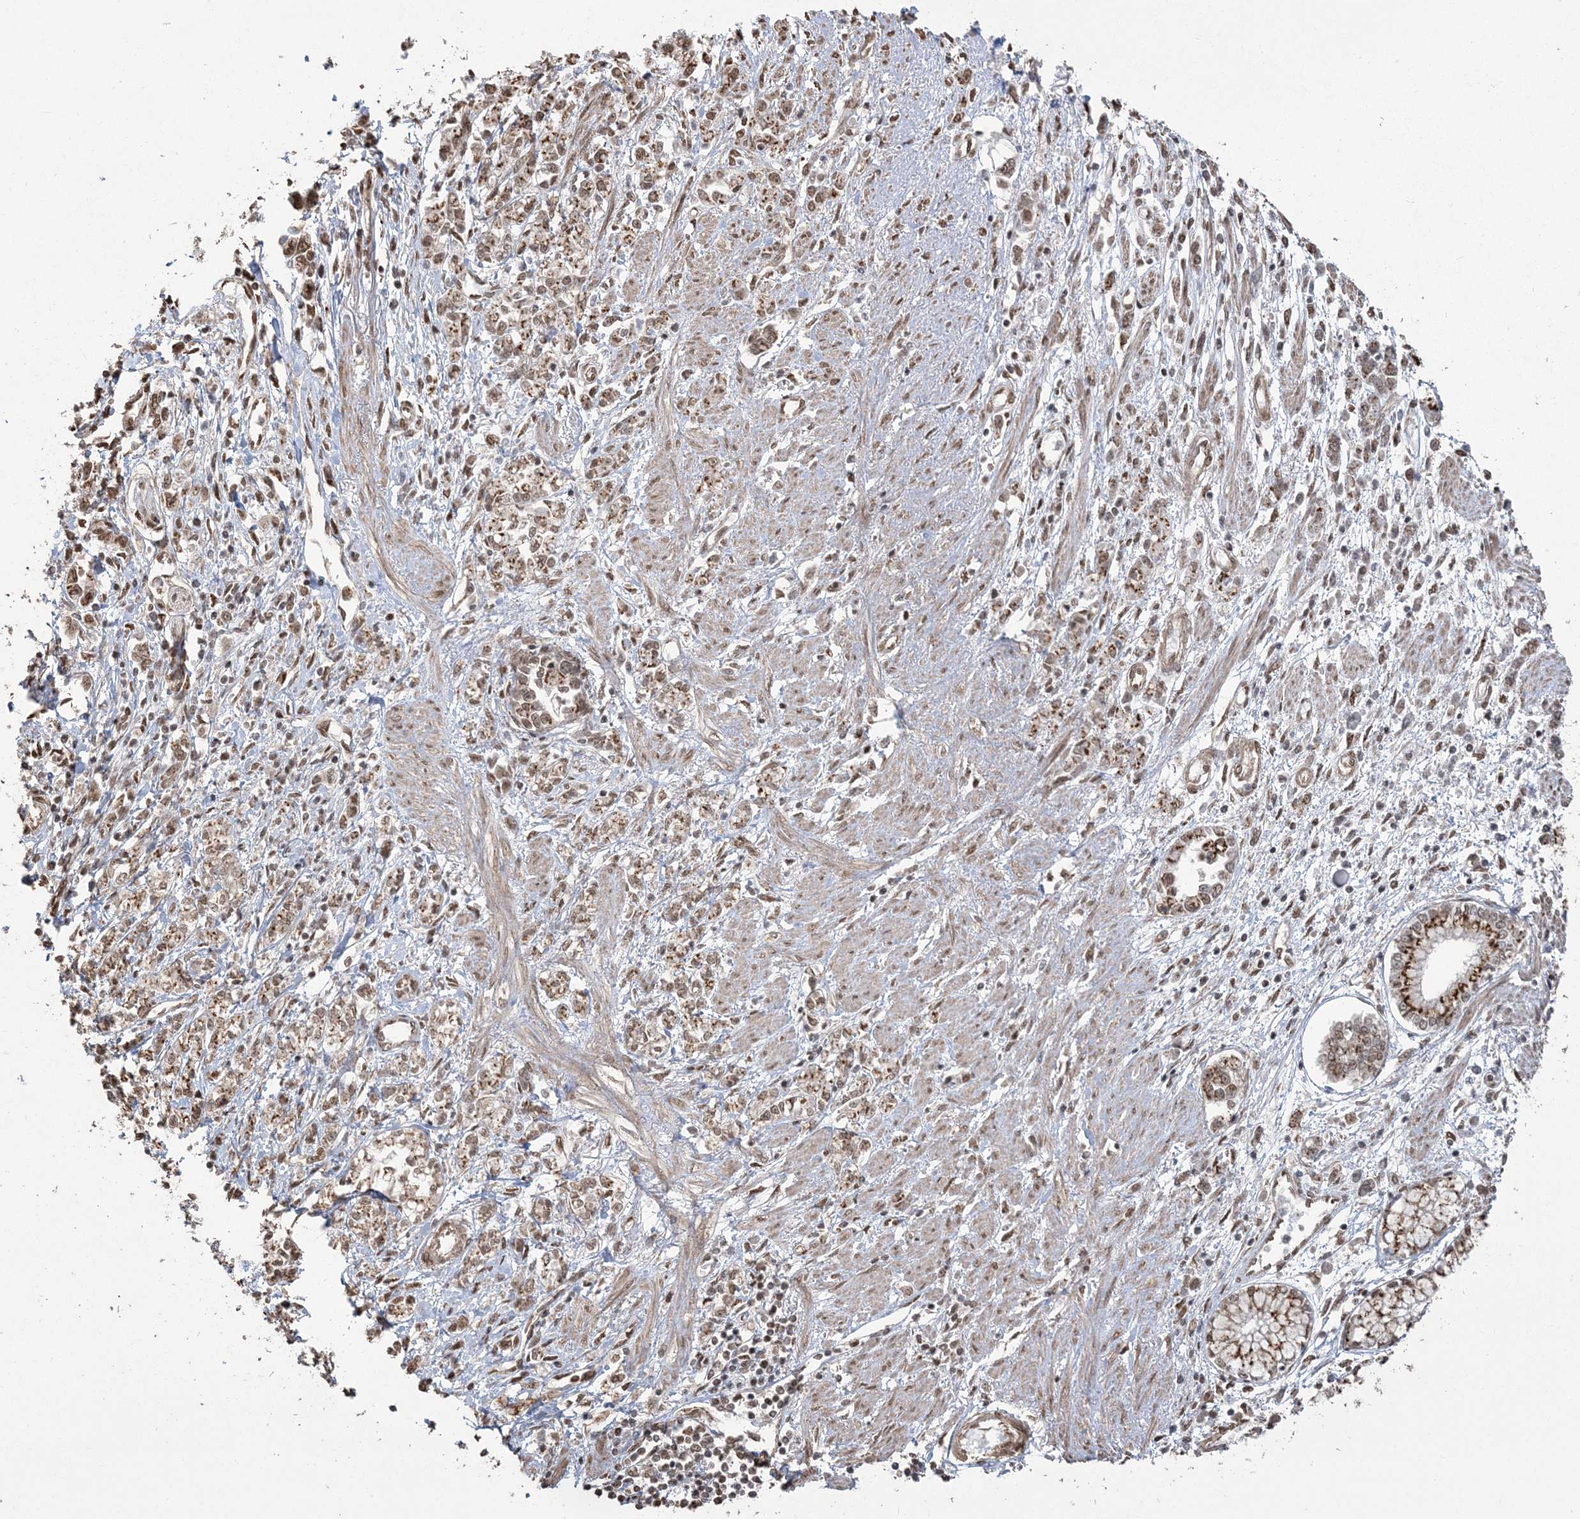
{"staining": {"intensity": "moderate", "quantity": ">75%", "location": "nuclear"}, "tissue": "stomach cancer", "cell_type": "Tumor cells", "image_type": "cancer", "snomed": [{"axis": "morphology", "description": "Adenocarcinoma, NOS"}, {"axis": "topography", "description": "Stomach"}], "caption": "DAB (3,3'-diaminobenzidine) immunohistochemical staining of human adenocarcinoma (stomach) exhibits moderate nuclear protein expression in approximately >75% of tumor cells. Ihc stains the protein in brown and the nuclei are stained blue.", "gene": "ZNF839", "patient": {"sex": "female", "age": 76}}